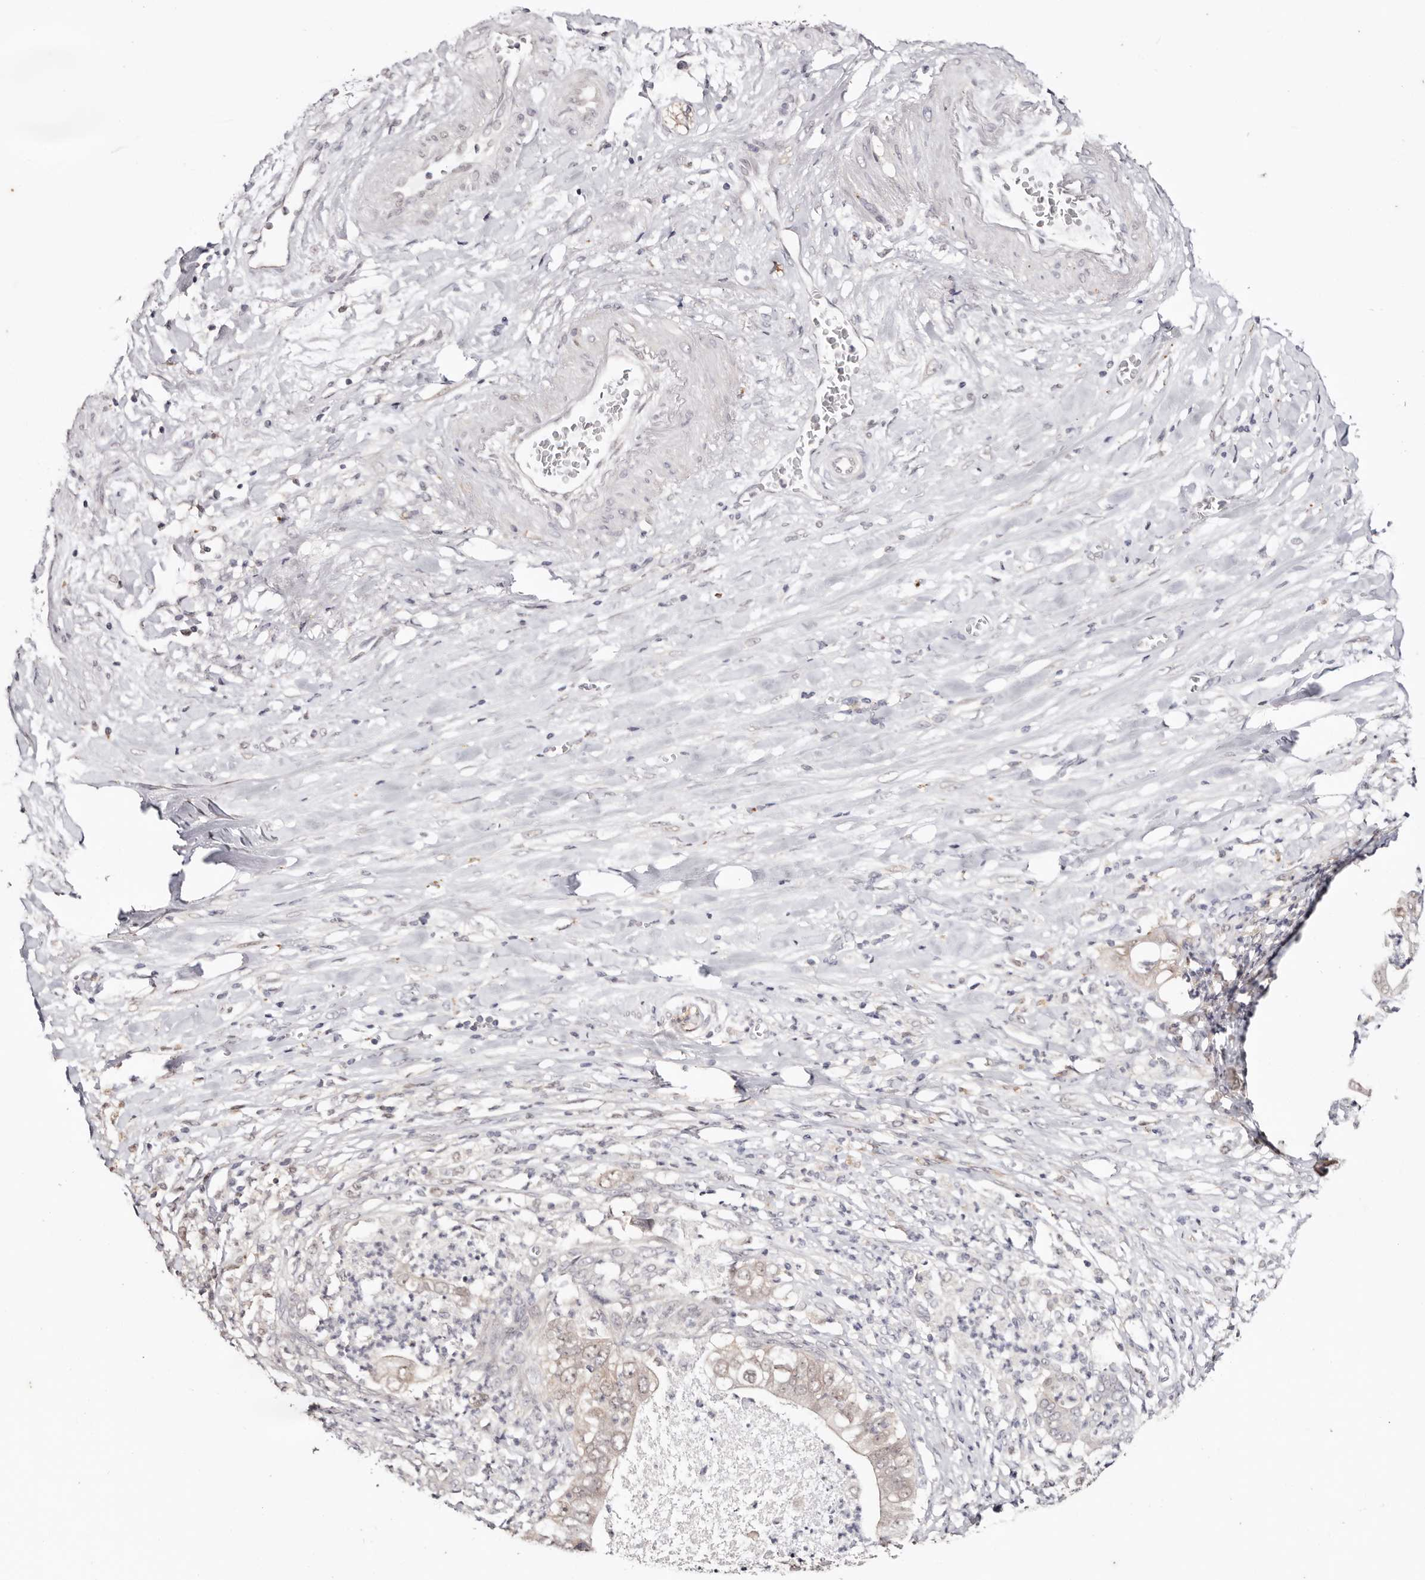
{"staining": {"intensity": "weak", "quantity": "25%-75%", "location": "cytoplasmic/membranous,nuclear"}, "tissue": "pancreatic cancer", "cell_type": "Tumor cells", "image_type": "cancer", "snomed": [{"axis": "morphology", "description": "Adenocarcinoma, NOS"}, {"axis": "topography", "description": "Pancreas"}], "caption": "IHC (DAB (3,3'-diaminobenzidine)) staining of pancreatic adenocarcinoma displays weak cytoplasmic/membranous and nuclear protein staining in about 25%-75% of tumor cells. (Stains: DAB in brown, nuclei in blue, Microscopy: brightfield microscopy at high magnification).", "gene": "TYW3", "patient": {"sex": "female", "age": 78}}